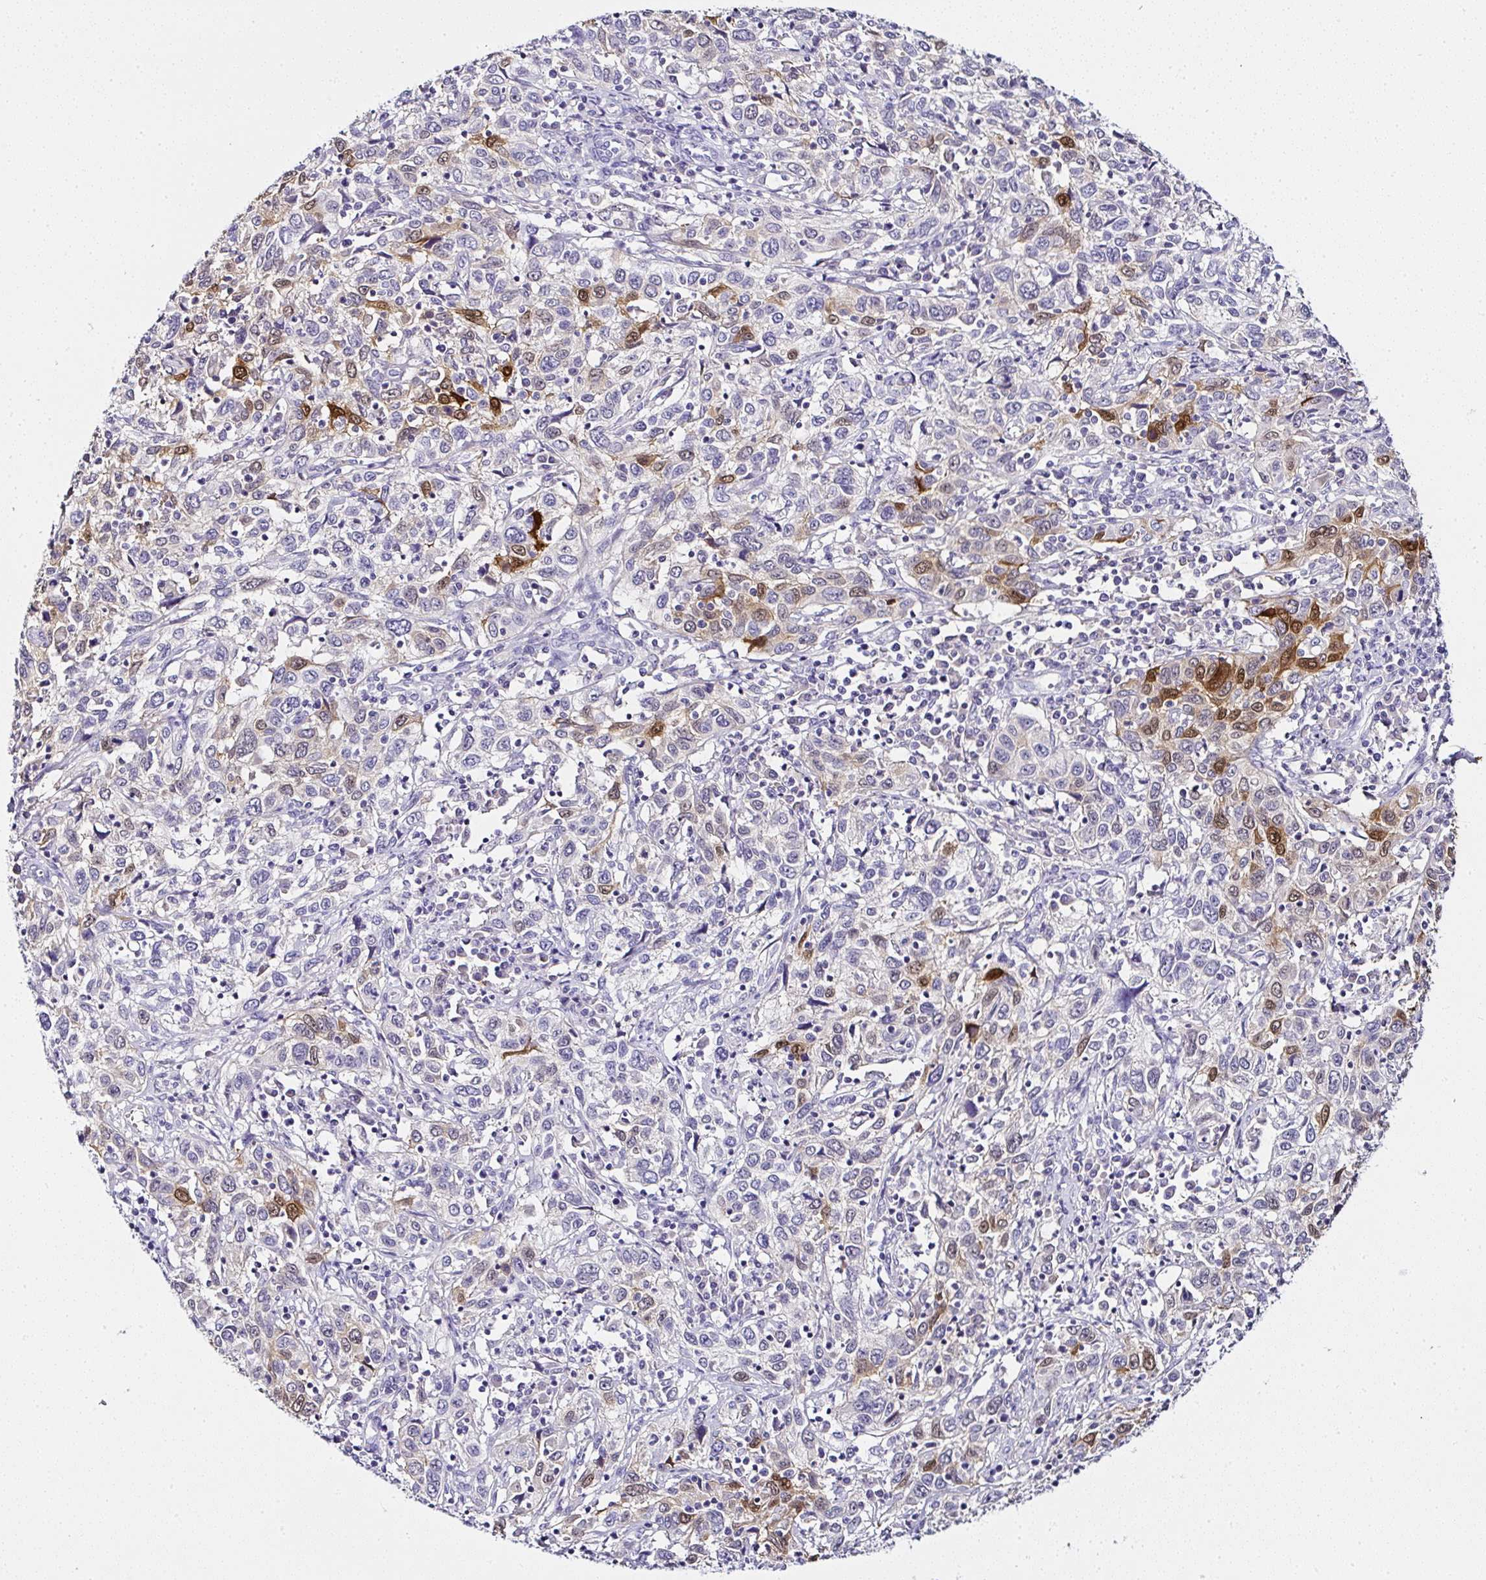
{"staining": {"intensity": "strong", "quantity": "25%-75%", "location": "cytoplasmic/membranous,nuclear"}, "tissue": "cervical cancer", "cell_type": "Tumor cells", "image_type": "cancer", "snomed": [{"axis": "morphology", "description": "Squamous cell carcinoma, NOS"}, {"axis": "topography", "description": "Cervix"}], "caption": "A brown stain highlights strong cytoplasmic/membranous and nuclear expression of a protein in cervical cancer tumor cells.", "gene": "SERPINB3", "patient": {"sex": "female", "age": 46}}